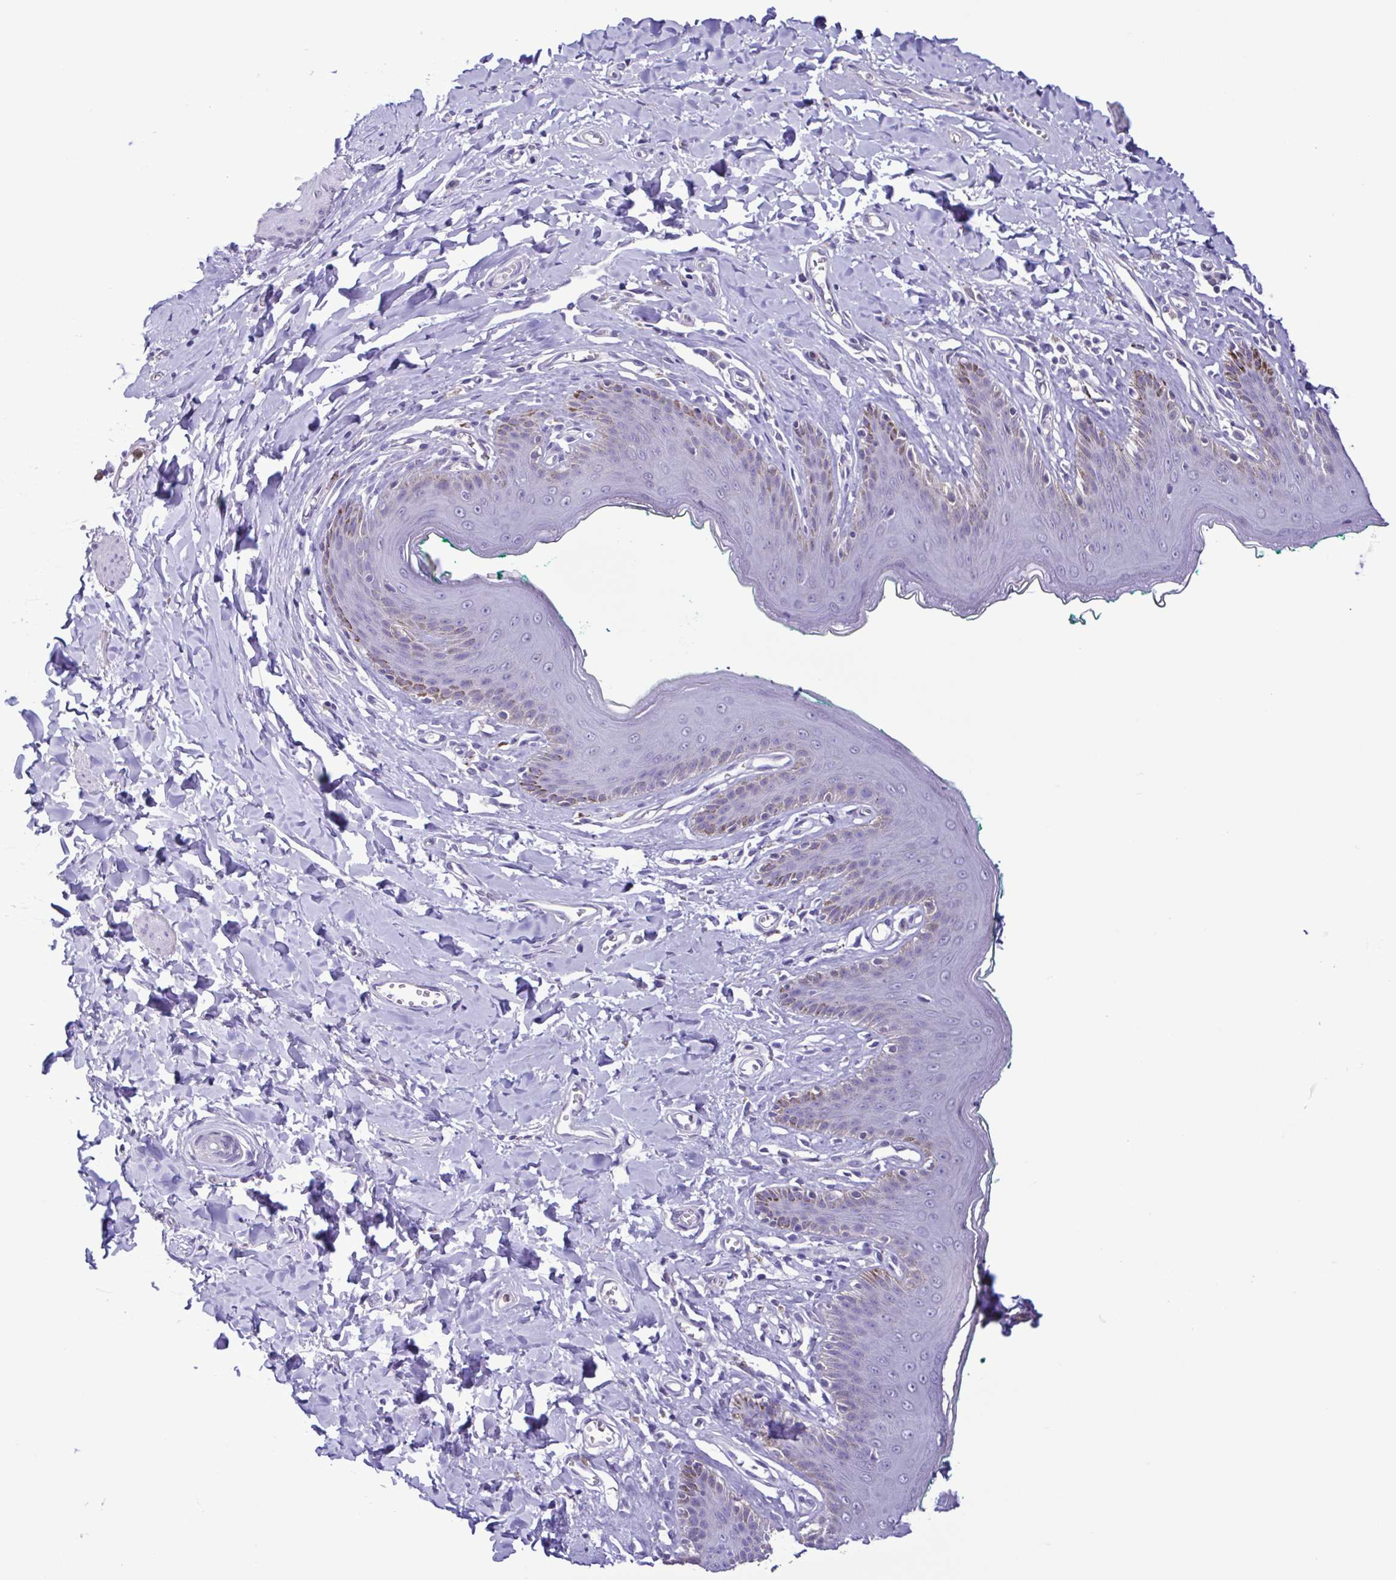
{"staining": {"intensity": "negative", "quantity": "none", "location": "none"}, "tissue": "skin", "cell_type": "Epidermal cells", "image_type": "normal", "snomed": [{"axis": "morphology", "description": "Normal tissue, NOS"}, {"axis": "topography", "description": "Vulva"}, {"axis": "topography", "description": "Peripheral nerve tissue"}], "caption": "A high-resolution image shows immunohistochemistry staining of normal skin, which reveals no significant staining in epidermal cells.", "gene": "CBY2", "patient": {"sex": "female", "age": 66}}